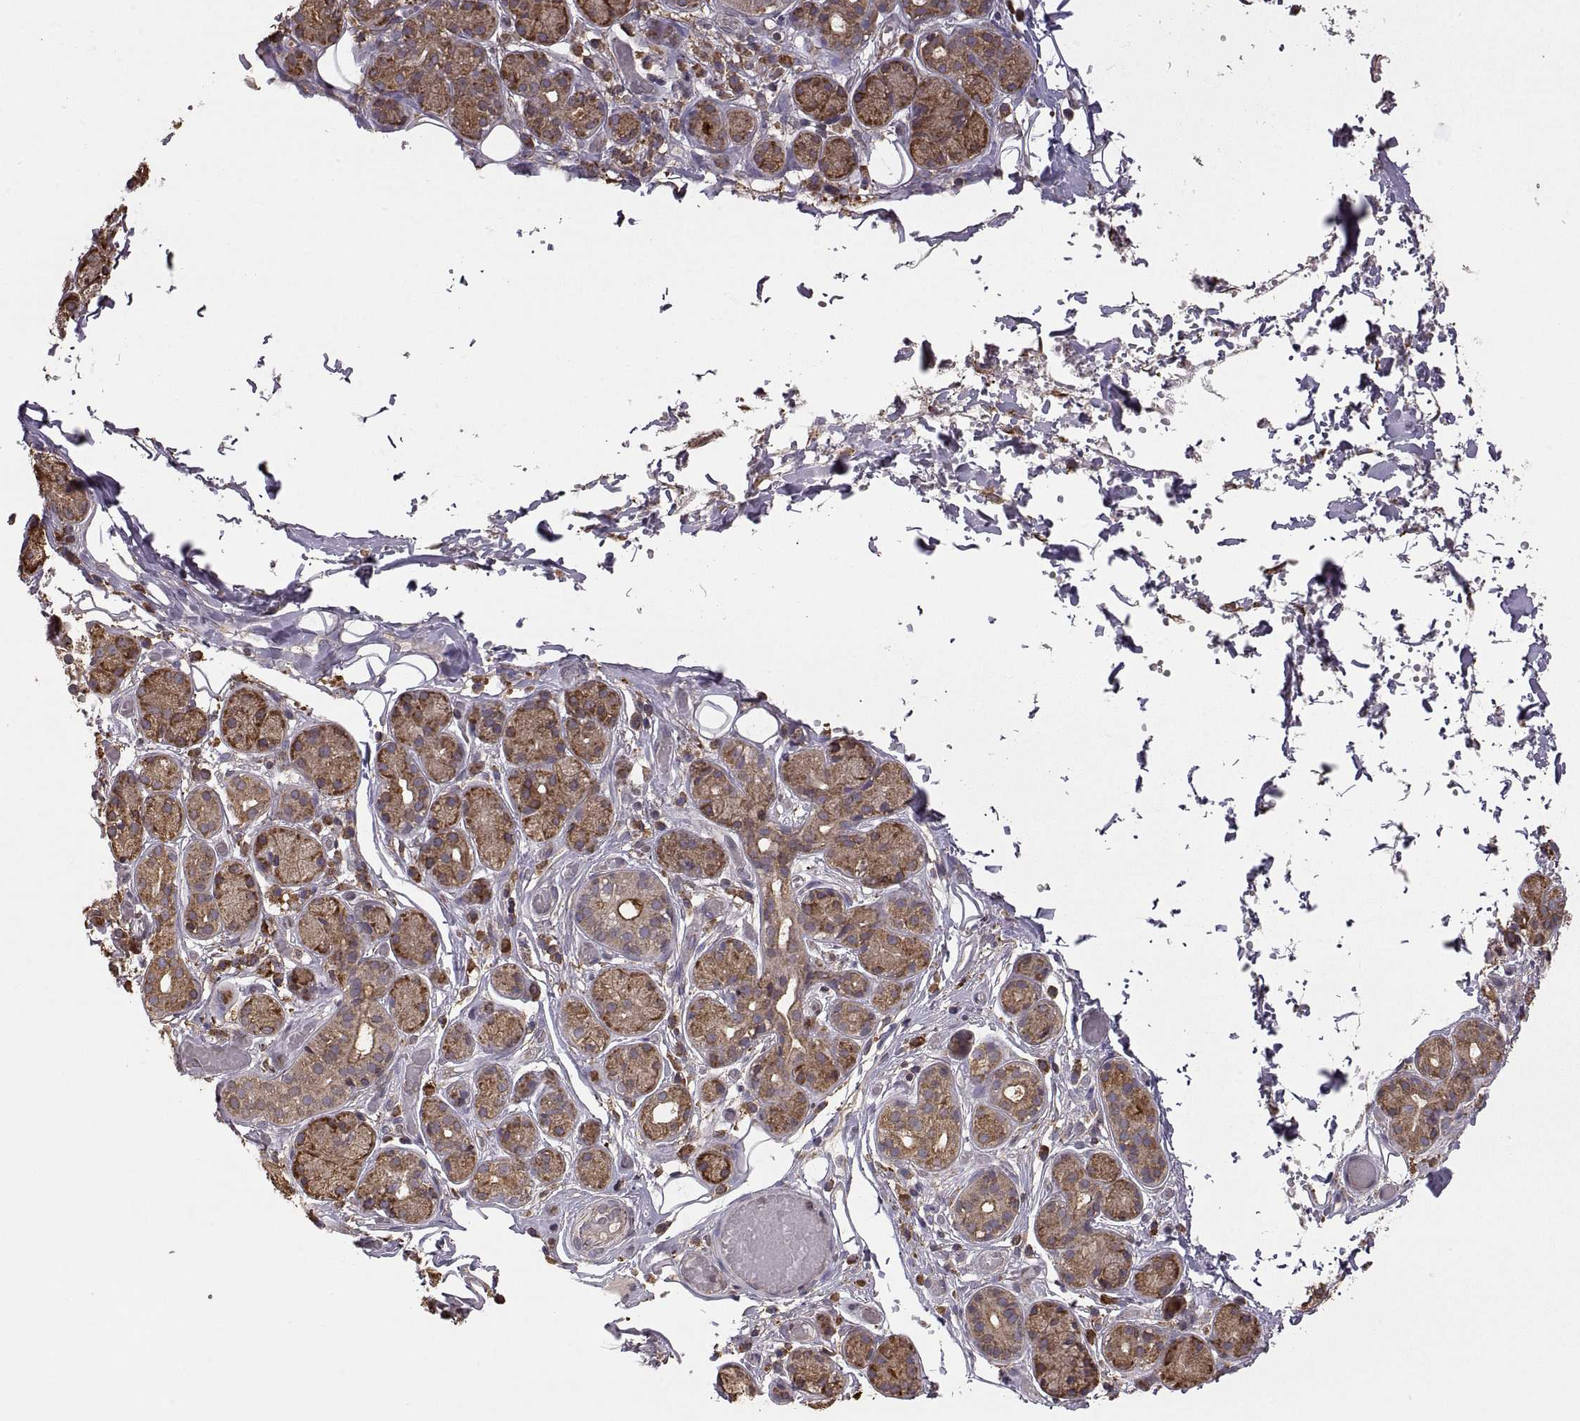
{"staining": {"intensity": "strong", "quantity": "25%-75%", "location": "cytoplasmic/membranous"}, "tissue": "salivary gland", "cell_type": "Glandular cells", "image_type": "normal", "snomed": [{"axis": "morphology", "description": "Normal tissue, NOS"}, {"axis": "topography", "description": "Salivary gland"}, {"axis": "topography", "description": "Peripheral nerve tissue"}], "caption": "This is a histology image of immunohistochemistry (IHC) staining of normal salivary gland, which shows strong staining in the cytoplasmic/membranous of glandular cells.", "gene": "PDIA3", "patient": {"sex": "male", "age": 71}}